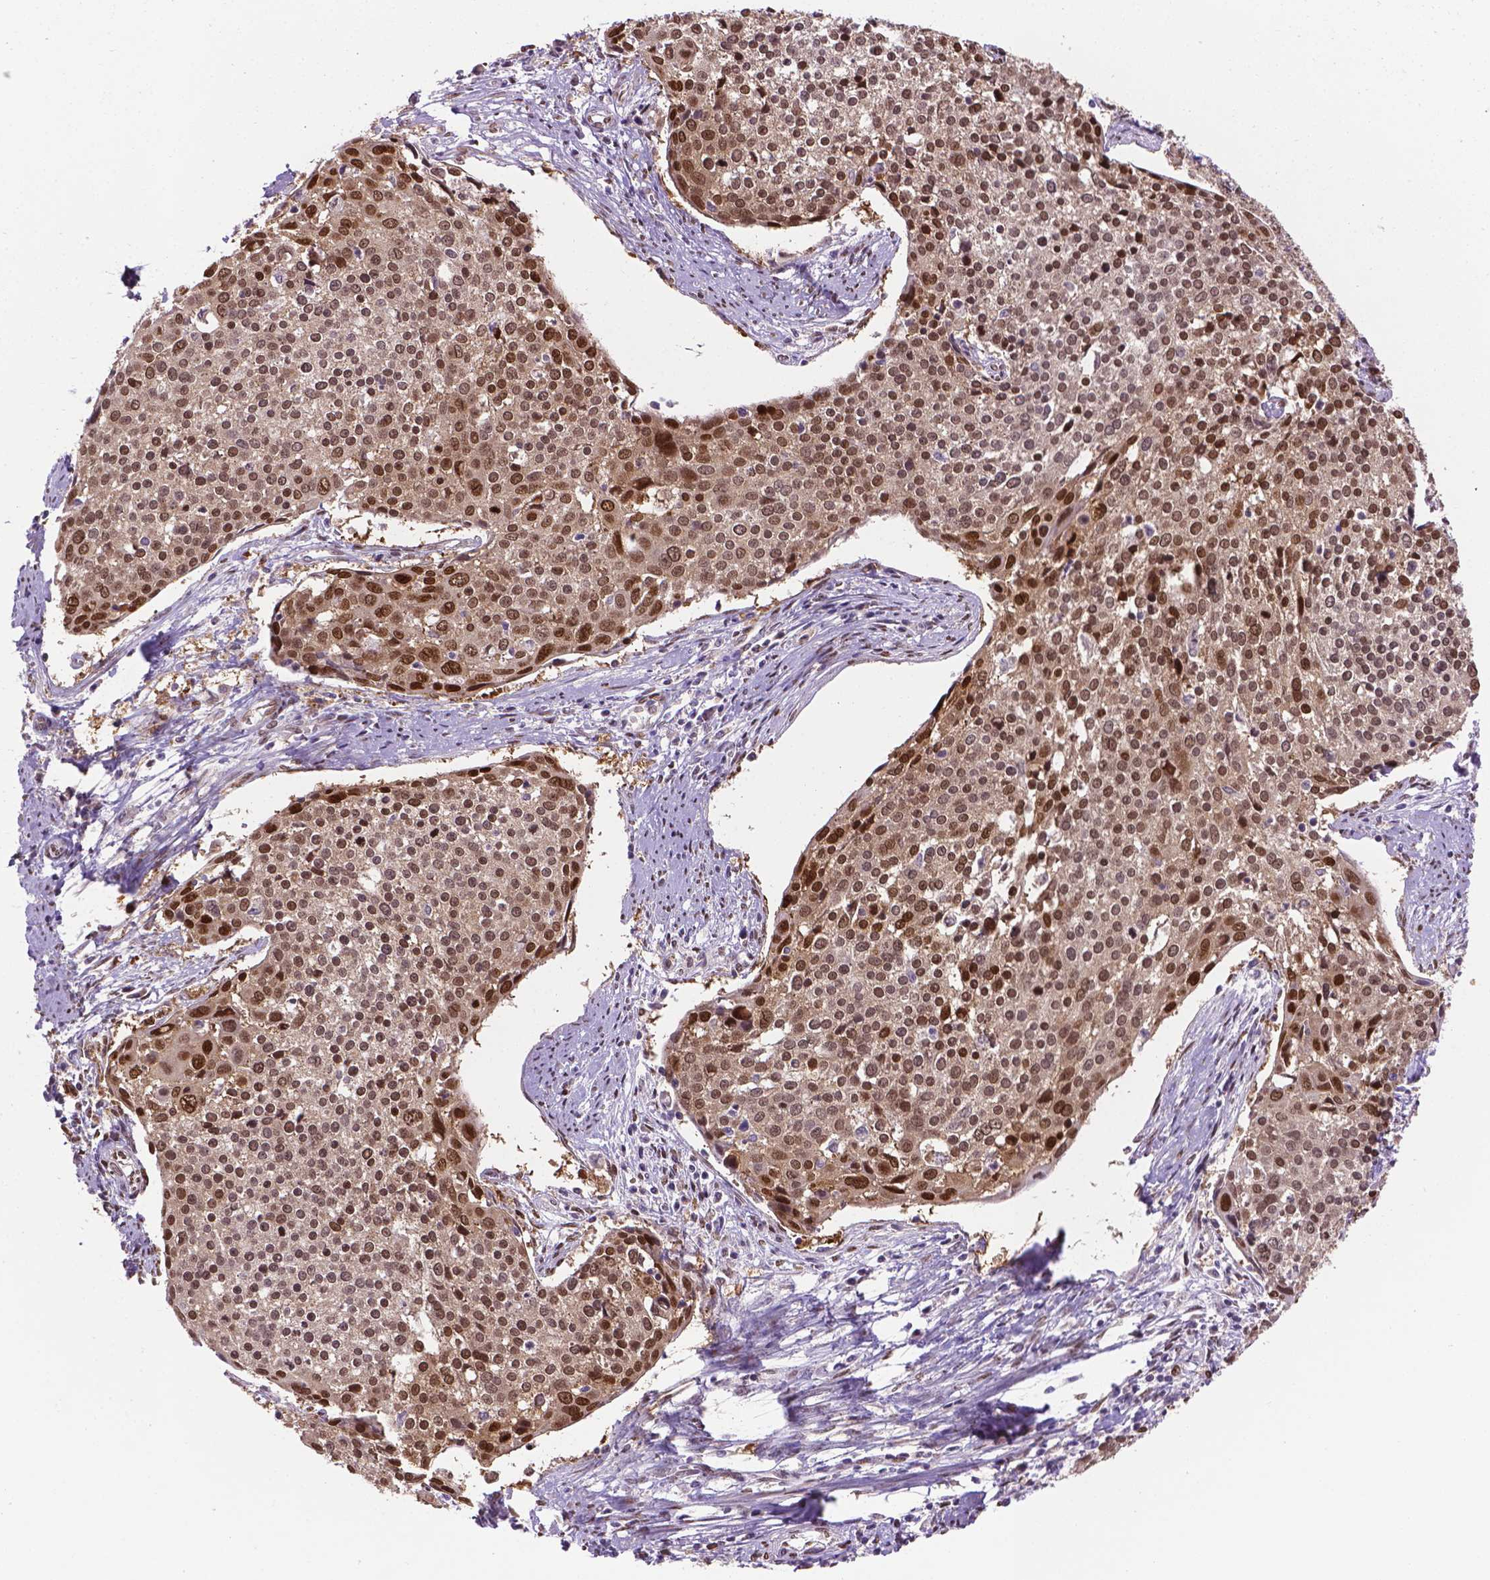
{"staining": {"intensity": "weak", "quantity": ">75%", "location": "nuclear"}, "tissue": "cervical cancer", "cell_type": "Tumor cells", "image_type": "cancer", "snomed": [{"axis": "morphology", "description": "Squamous cell carcinoma, NOS"}, {"axis": "topography", "description": "Cervix"}], "caption": "A low amount of weak nuclear staining is present in approximately >75% of tumor cells in cervical cancer (squamous cell carcinoma) tissue. The protein is stained brown, and the nuclei are stained in blue (DAB (3,3'-diaminobenzidine) IHC with brightfield microscopy, high magnification).", "gene": "IRF6", "patient": {"sex": "female", "age": 39}}